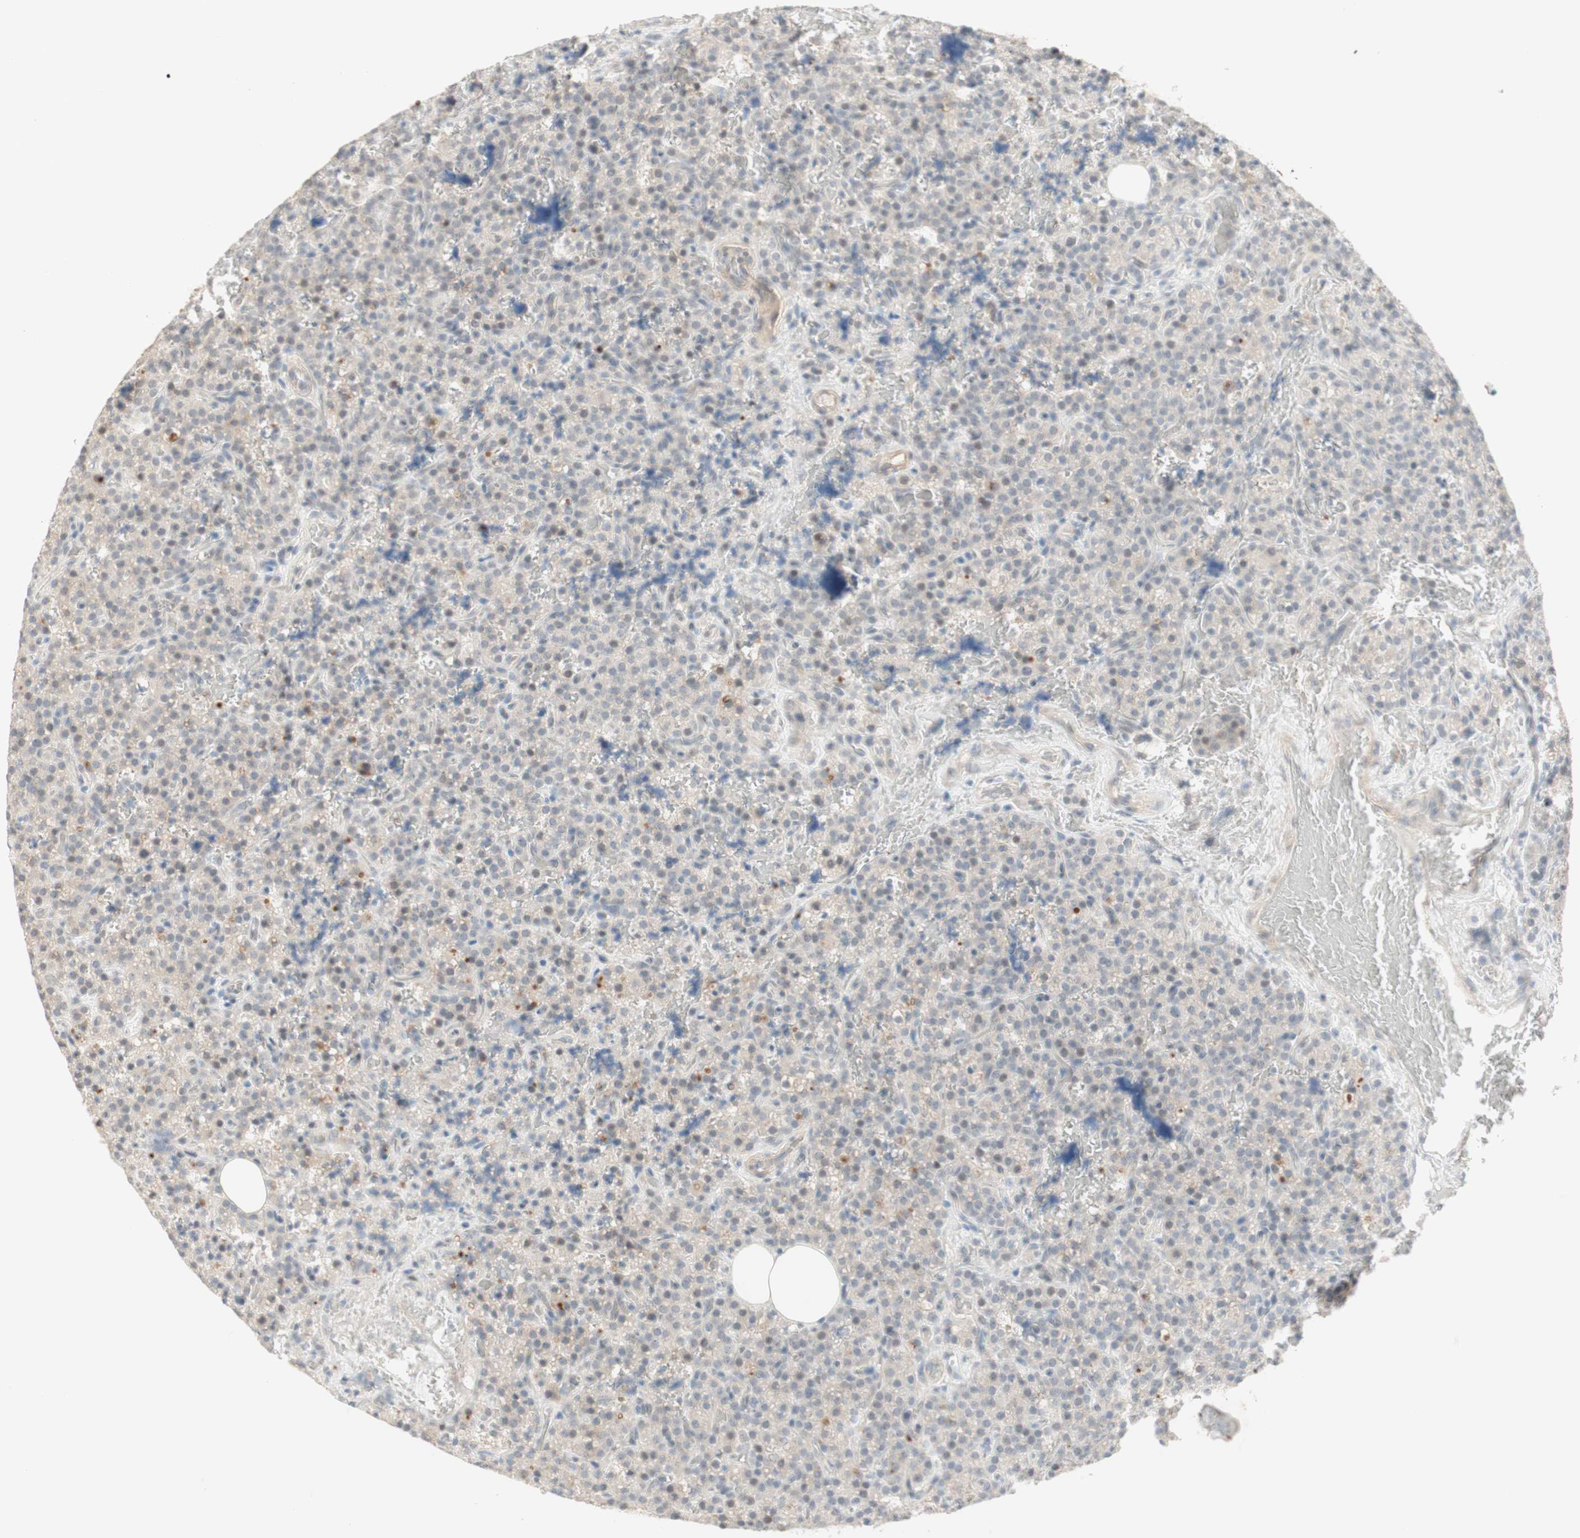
{"staining": {"intensity": "weak", "quantity": "<25%", "location": "nuclear"}, "tissue": "parathyroid gland", "cell_type": "Glandular cells", "image_type": "normal", "snomed": [{"axis": "morphology", "description": "Normal tissue, NOS"}, {"axis": "topography", "description": "Parathyroid gland"}], "caption": "Image shows no protein staining in glandular cells of unremarkable parathyroid gland.", "gene": "PLCD4", "patient": {"sex": "female", "age": 47}}